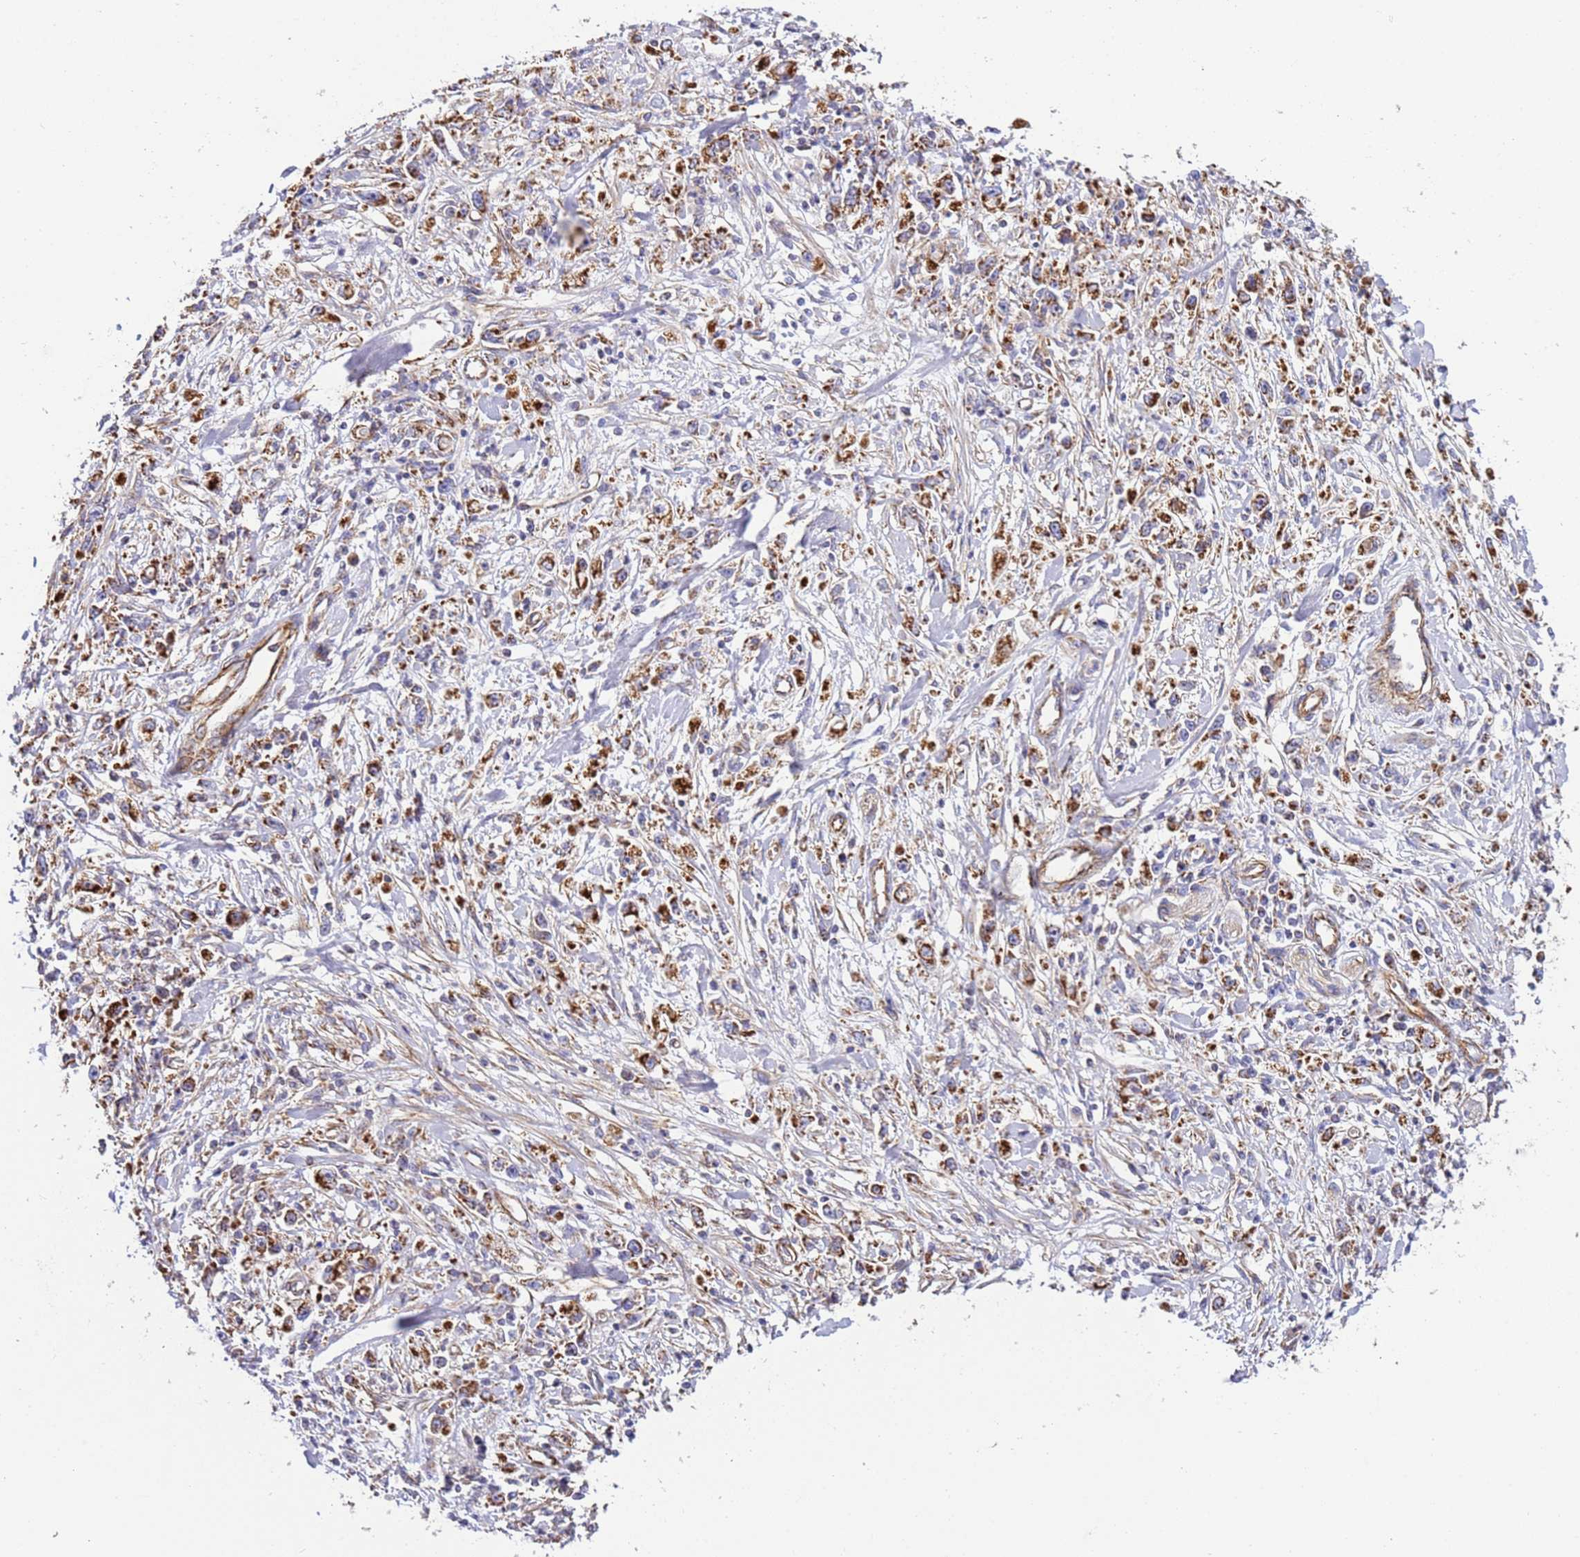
{"staining": {"intensity": "strong", "quantity": ">75%", "location": "cytoplasmic/membranous"}, "tissue": "stomach cancer", "cell_type": "Tumor cells", "image_type": "cancer", "snomed": [{"axis": "morphology", "description": "Adenocarcinoma, NOS"}, {"axis": "topography", "description": "Stomach"}], "caption": "The image reveals staining of stomach cancer (adenocarcinoma), revealing strong cytoplasmic/membranous protein staining (brown color) within tumor cells.", "gene": "MRPL20", "patient": {"sex": "female", "age": 59}}